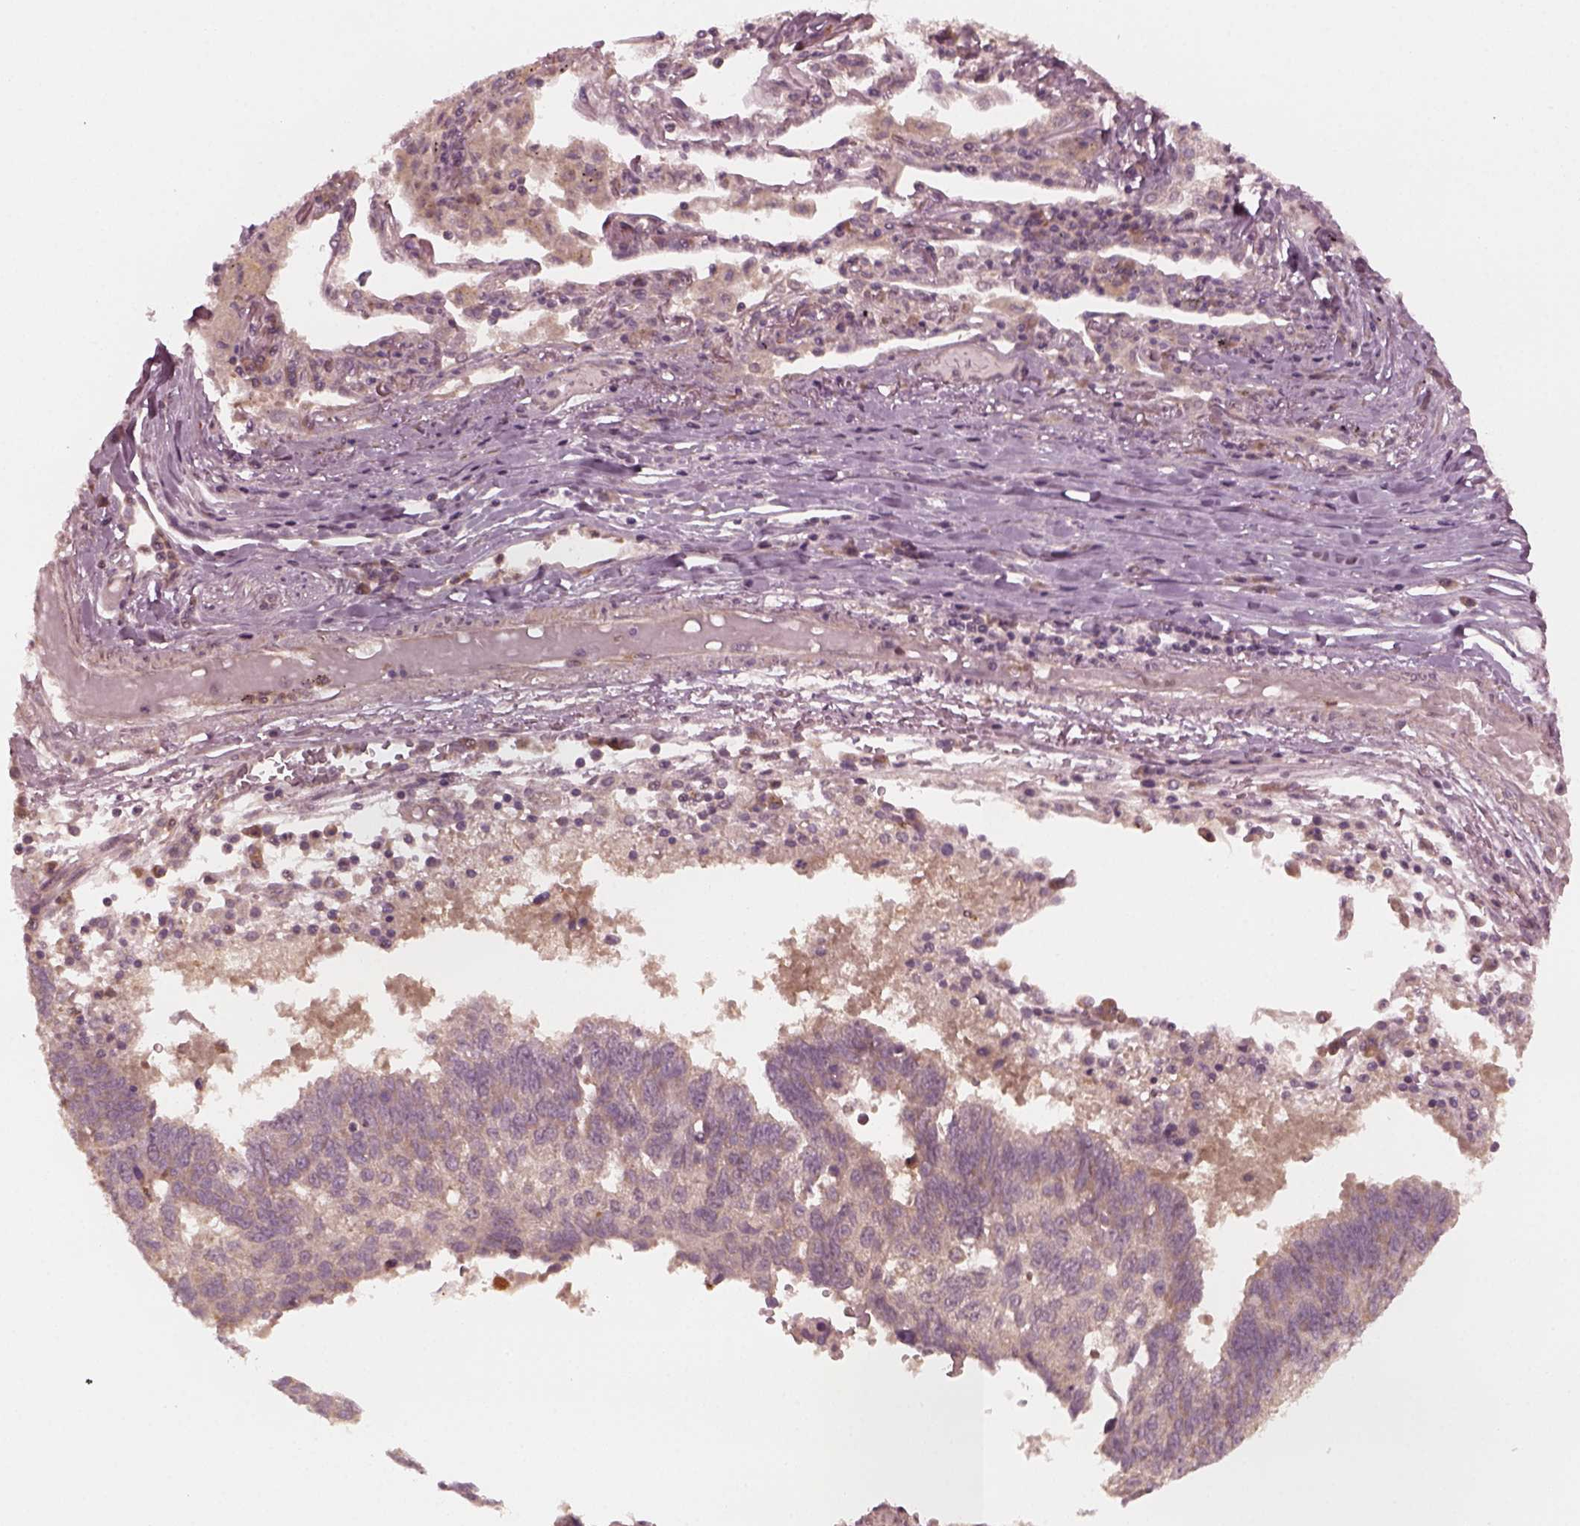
{"staining": {"intensity": "weak", "quantity": "<25%", "location": "cytoplasmic/membranous"}, "tissue": "lung cancer", "cell_type": "Tumor cells", "image_type": "cancer", "snomed": [{"axis": "morphology", "description": "Squamous cell carcinoma, NOS"}, {"axis": "topography", "description": "Lung"}], "caption": "IHC of lung cancer (squamous cell carcinoma) shows no expression in tumor cells.", "gene": "FAF2", "patient": {"sex": "male", "age": 73}}